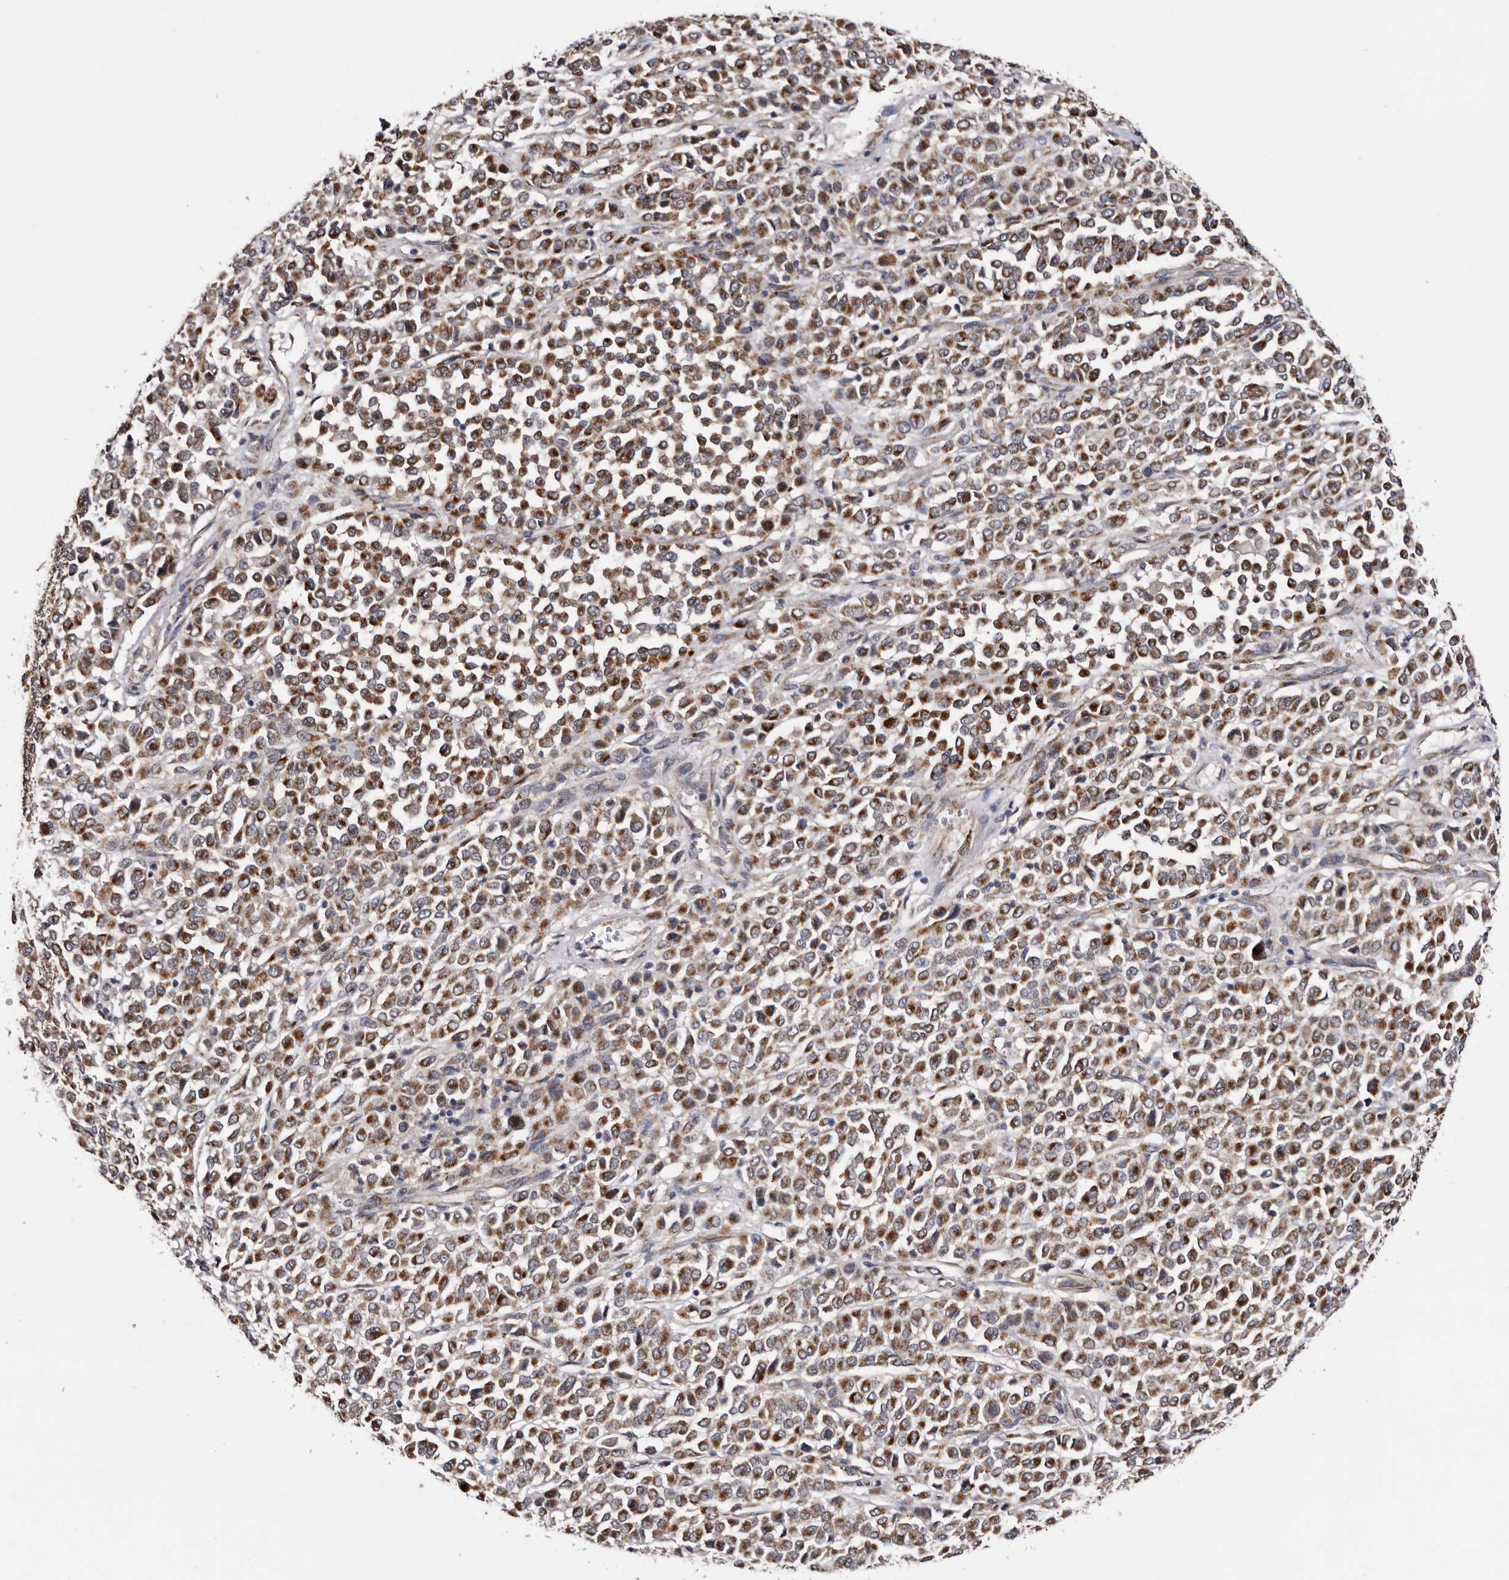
{"staining": {"intensity": "strong", "quantity": ">75%", "location": "cytoplasmic/membranous"}, "tissue": "melanoma", "cell_type": "Tumor cells", "image_type": "cancer", "snomed": [{"axis": "morphology", "description": "Malignant melanoma, Metastatic site"}, {"axis": "topography", "description": "Pancreas"}], "caption": "Immunohistochemistry micrograph of neoplastic tissue: human melanoma stained using IHC exhibits high levels of strong protein expression localized specifically in the cytoplasmic/membranous of tumor cells, appearing as a cytoplasmic/membranous brown color.", "gene": "ARMCX2", "patient": {"sex": "female", "age": 30}}